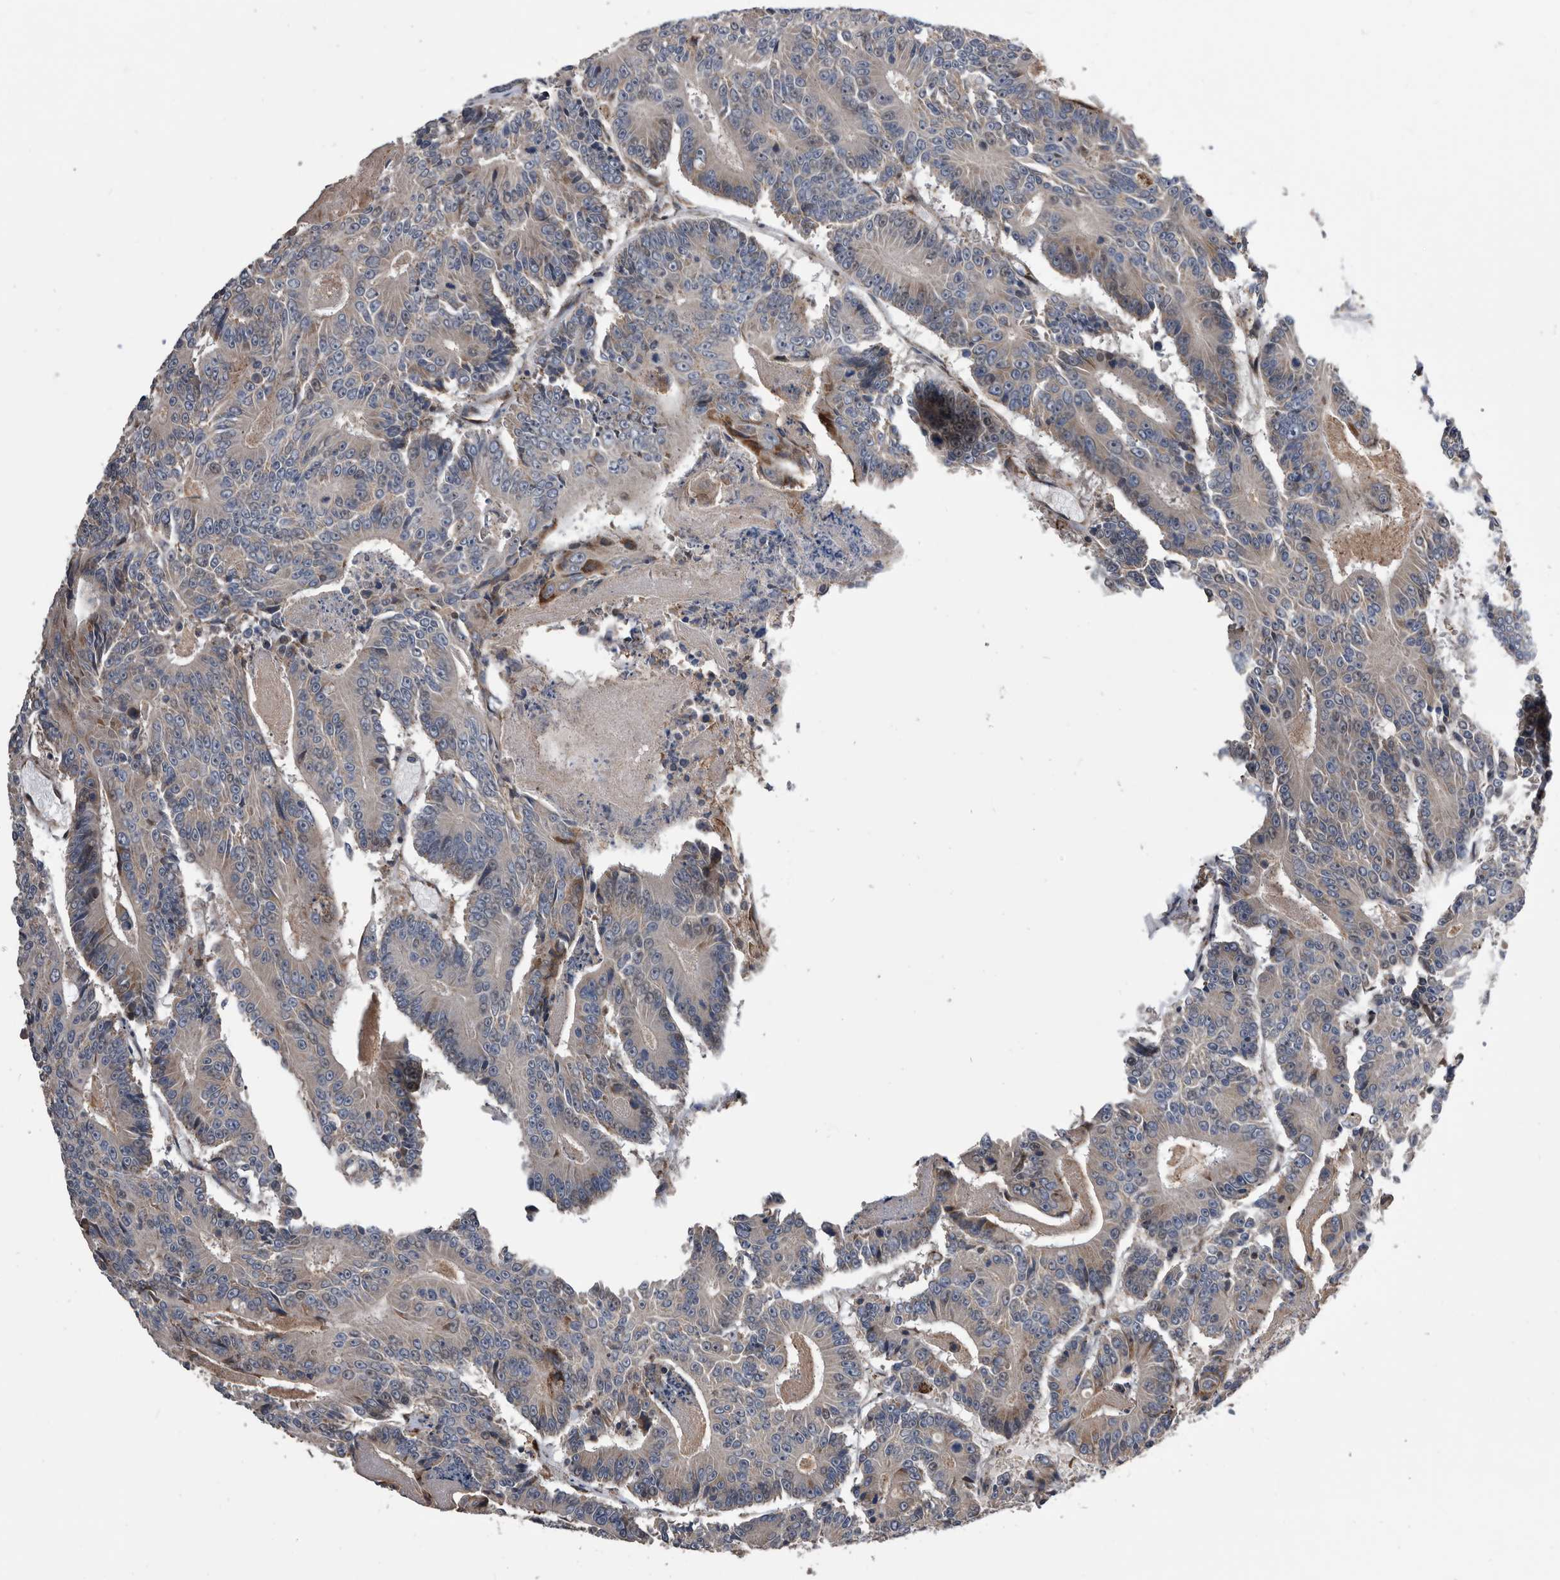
{"staining": {"intensity": "negative", "quantity": "none", "location": "none"}, "tissue": "colorectal cancer", "cell_type": "Tumor cells", "image_type": "cancer", "snomed": [{"axis": "morphology", "description": "Adenocarcinoma, NOS"}, {"axis": "topography", "description": "Colon"}], "caption": "Colorectal cancer (adenocarcinoma) stained for a protein using immunohistochemistry shows no expression tumor cells.", "gene": "SERINC2", "patient": {"sex": "male", "age": 83}}